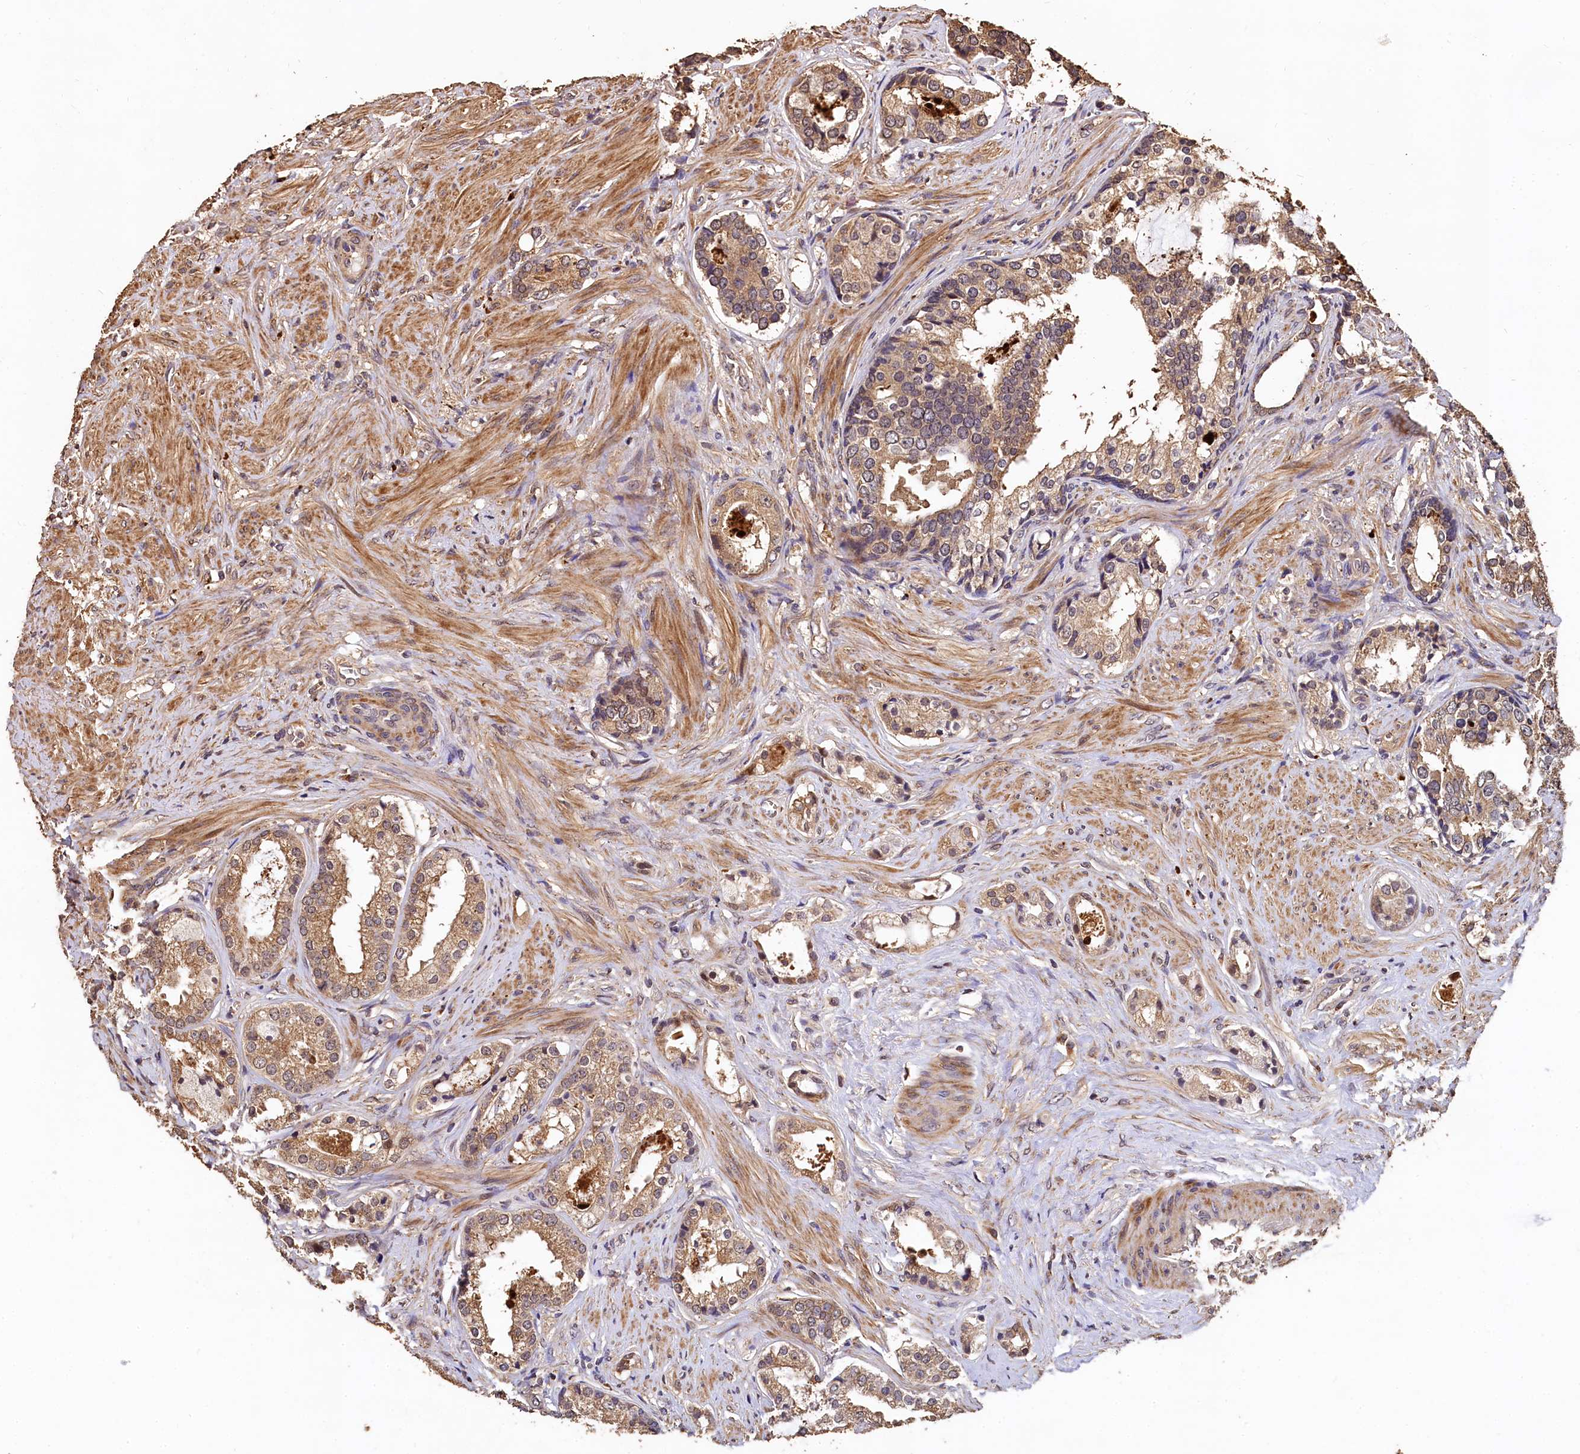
{"staining": {"intensity": "moderate", "quantity": ">75%", "location": "cytoplasmic/membranous"}, "tissue": "prostate cancer", "cell_type": "Tumor cells", "image_type": "cancer", "snomed": [{"axis": "morphology", "description": "Adenocarcinoma, High grade"}, {"axis": "topography", "description": "Prostate"}], "caption": "Prostate cancer stained with a brown dye shows moderate cytoplasmic/membranous positive expression in about >75% of tumor cells.", "gene": "LSM4", "patient": {"sex": "male", "age": 58}}